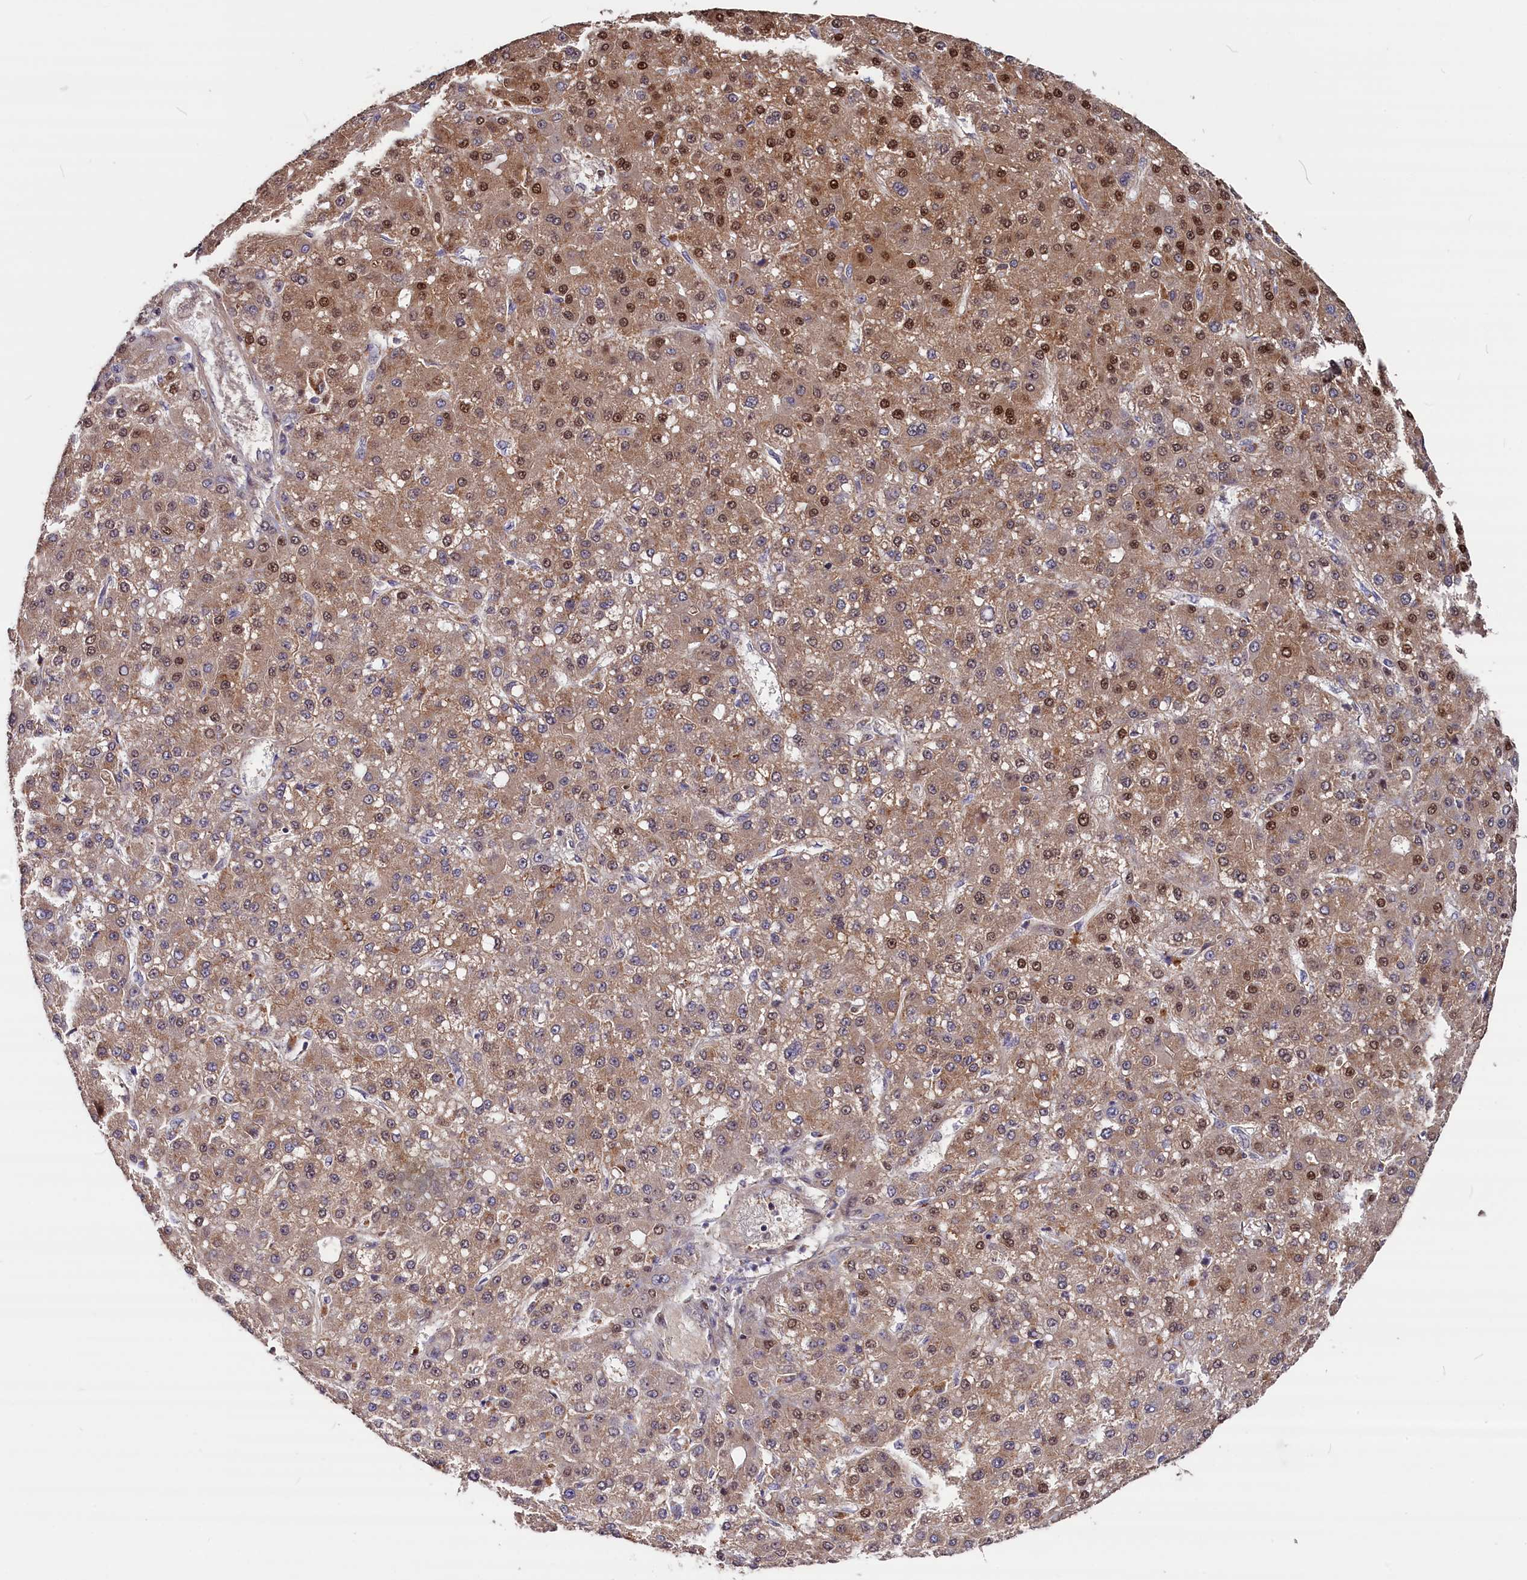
{"staining": {"intensity": "strong", "quantity": "<25%", "location": "cytoplasmic/membranous,nuclear"}, "tissue": "liver cancer", "cell_type": "Tumor cells", "image_type": "cancer", "snomed": [{"axis": "morphology", "description": "Carcinoma, Hepatocellular, NOS"}, {"axis": "topography", "description": "Liver"}], "caption": "Liver hepatocellular carcinoma stained with a brown dye reveals strong cytoplasmic/membranous and nuclear positive positivity in approximately <25% of tumor cells.", "gene": "ADRM1", "patient": {"sex": "male", "age": 67}}